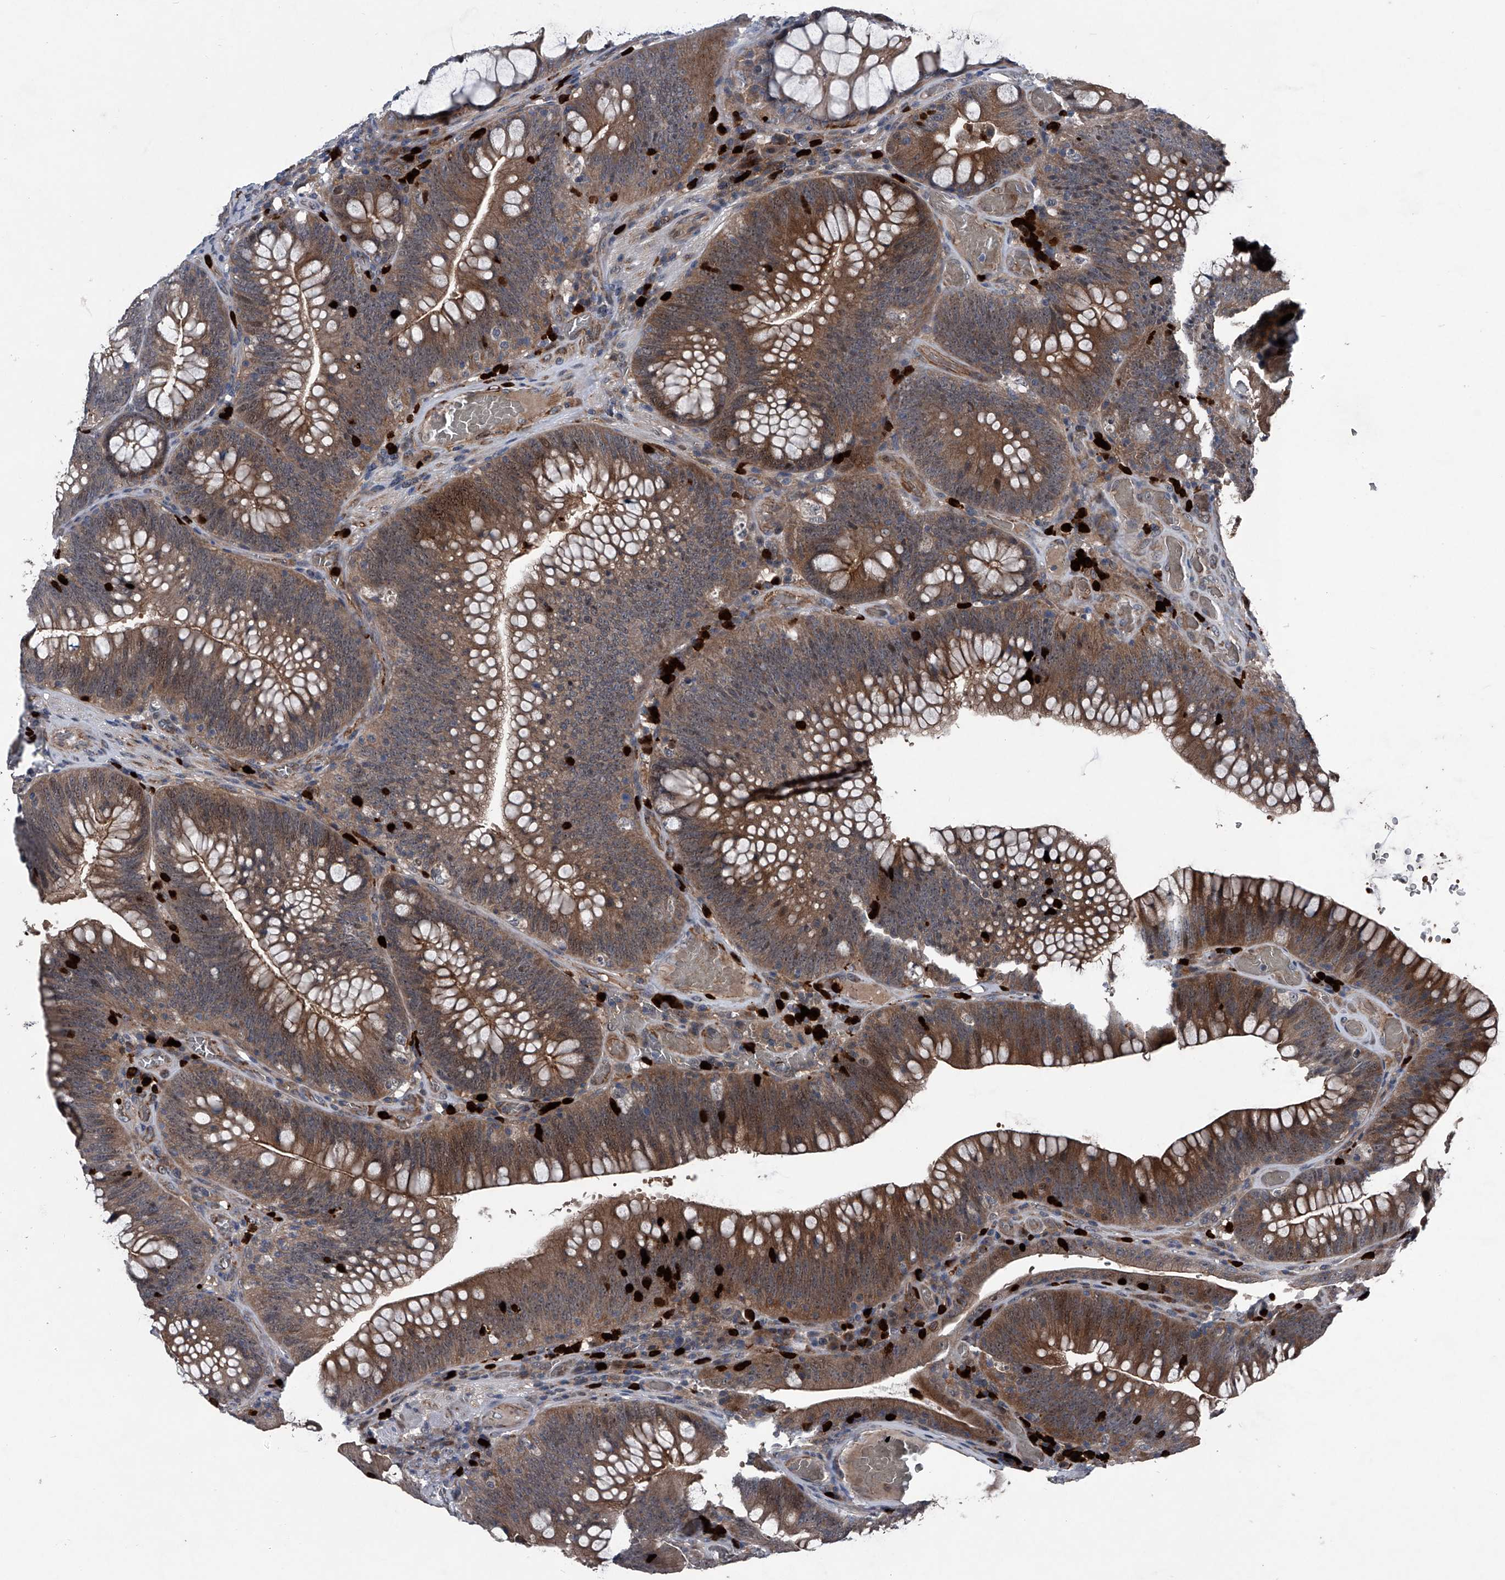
{"staining": {"intensity": "moderate", "quantity": ">75%", "location": "cytoplasmic/membranous"}, "tissue": "colorectal cancer", "cell_type": "Tumor cells", "image_type": "cancer", "snomed": [{"axis": "morphology", "description": "Normal tissue, NOS"}, {"axis": "topography", "description": "Colon"}], "caption": "Colorectal cancer was stained to show a protein in brown. There is medium levels of moderate cytoplasmic/membranous expression in approximately >75% of tumor cells. (DAB = brown stain, brightfield microscopy at high magnification).", "gene": "MAPKAP1", "patient": {"sex": "female", "age": 82}}